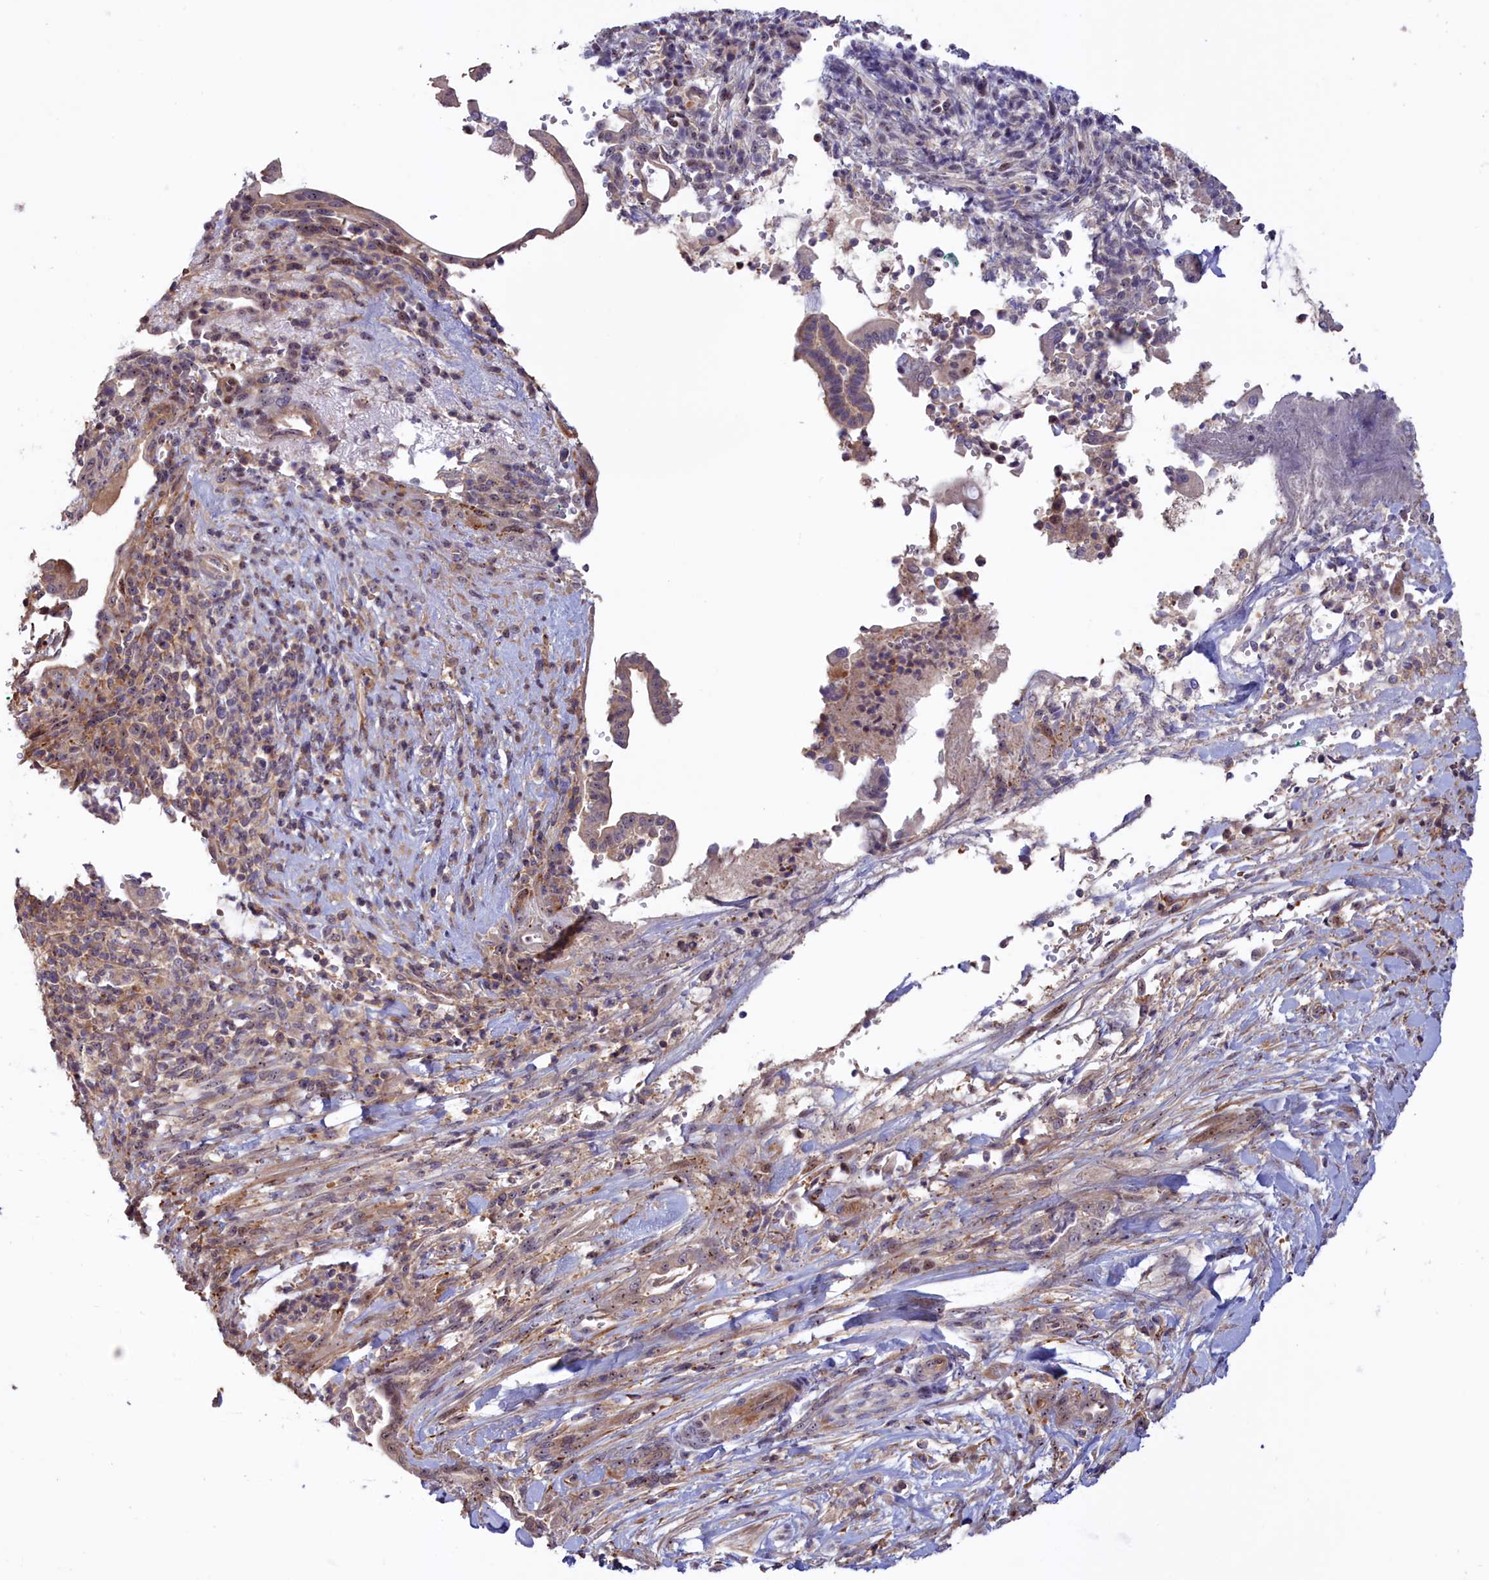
{"staining": {"intensity": "weak", "quantity": "<25%", "location": "cytoplasmic/membranous"}, "tissue": "pancreatic cancer", "cell_type": "Tumor cells", "image_type": "cancer", "snomed": [{"axis": "morphology", "description": "Normal tissue, NOS"}, {"axis": "morphology", "description": "Adenocarcinoma, NOS"}, {"axis": "topography", "description": "Pancreas"}], "caption": "Protein analysis of pancreatic cancer displays no significant positivity in tumor cells.", "gene": "NEURL4", "patient": {"sex": "female", "age": 55}}